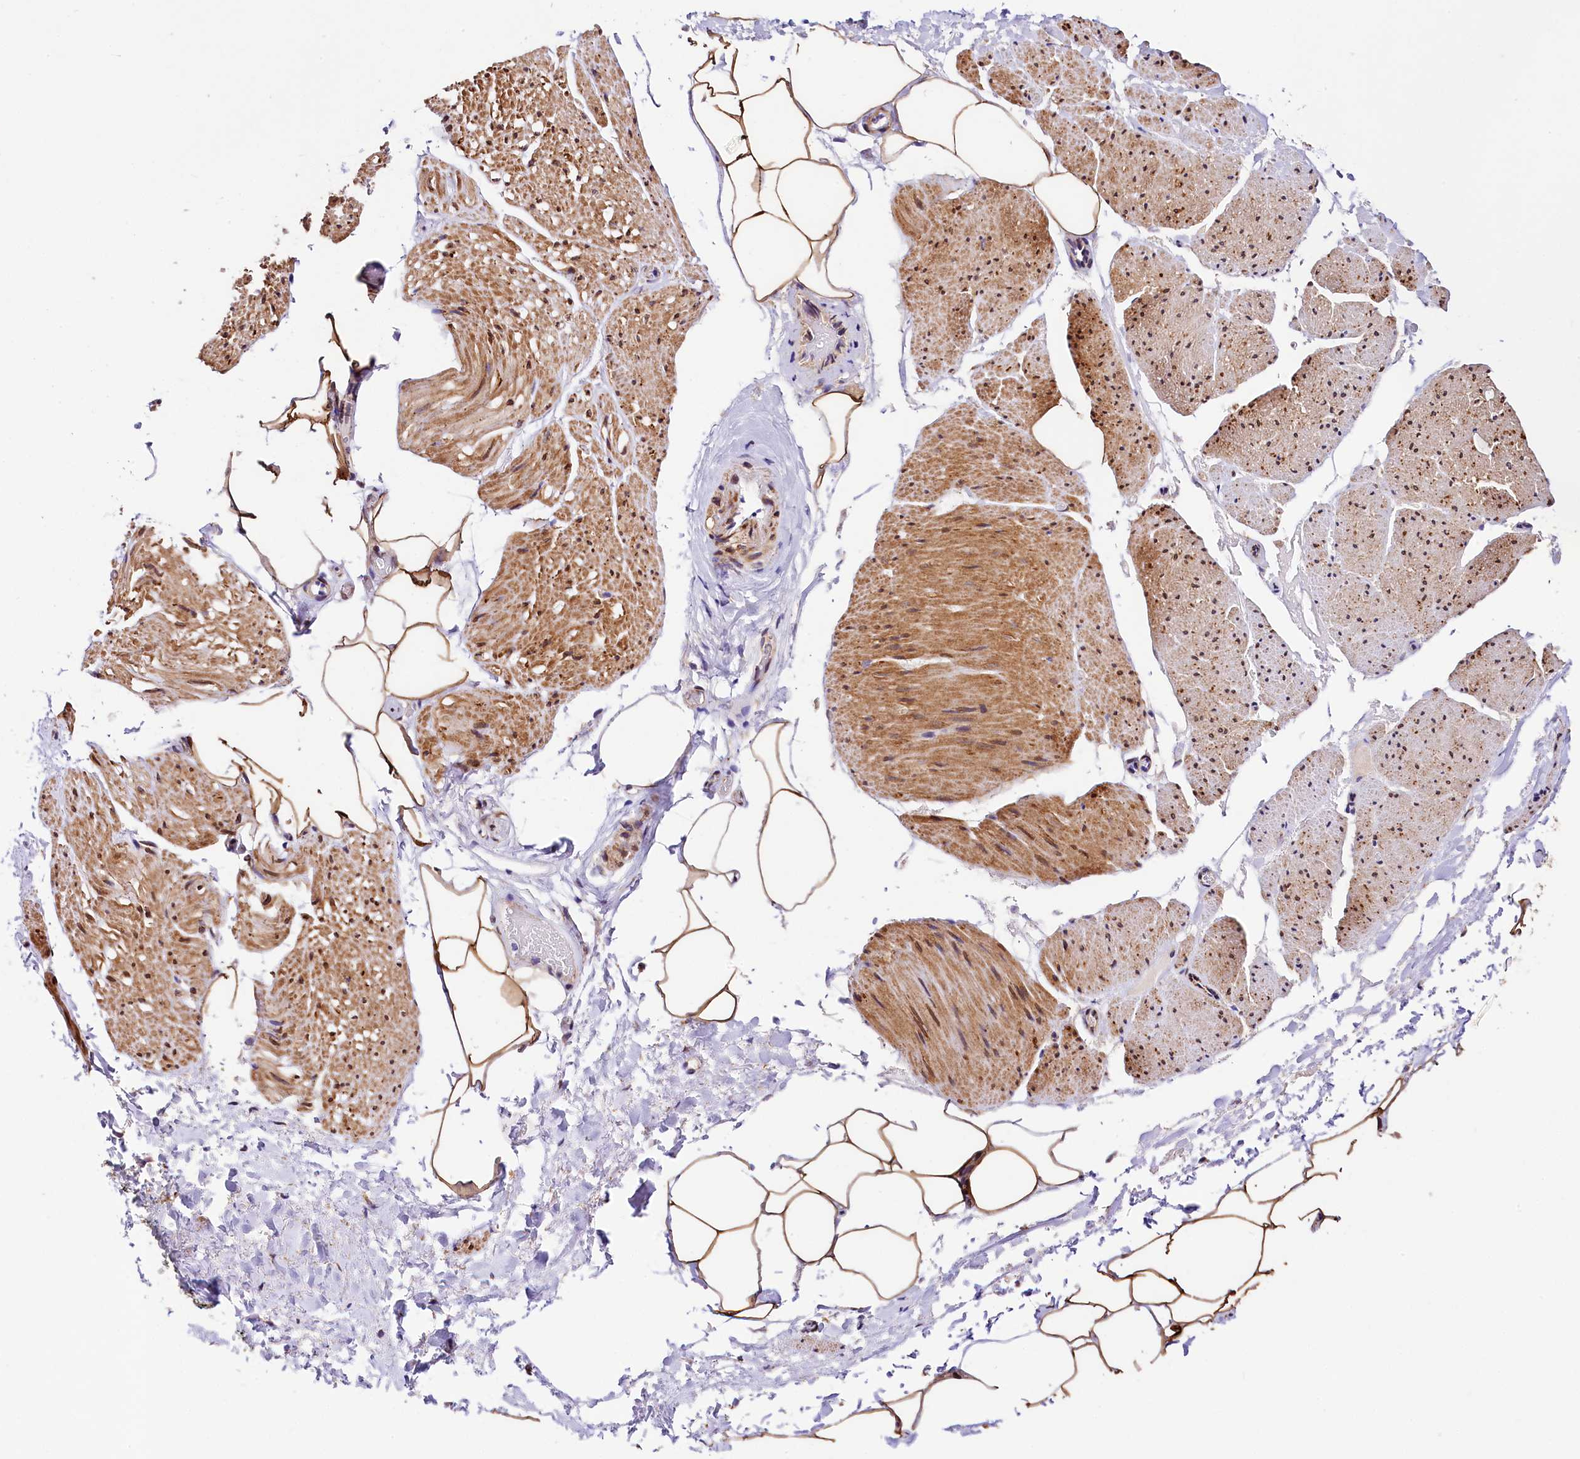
{"staining": {"intensity": "strong", "quantity": ">75%", "location": "cytoplasmic/membranous"}, "tissue": "adipose tissue", "cell_type": "Adipocytes", "image_type": "normal", "snomed": [{"axis": "morphology", "description": "Normal tissue, NOS"}, {"axis": "morphology", "description": "Adenocarcinoma, Low grade"}, {"axis": "topography", "description": "Prostate"}, {"axis": "topography", "description": "Peripheral nerve tissue"}], "caption": "Immunohistochemical staining of normal adipose tissue shows strong cytoplasmic/membranous protein staining in approximately >75% of adipocytes. Using DAB (3,3'-diaminobenzidine) (brown) and hematoxylin (blue) stains, captured at high magnification using brightfield microscopy.", "gene": "ITGA1", "patient": {"sex": "male", "age": 63}}